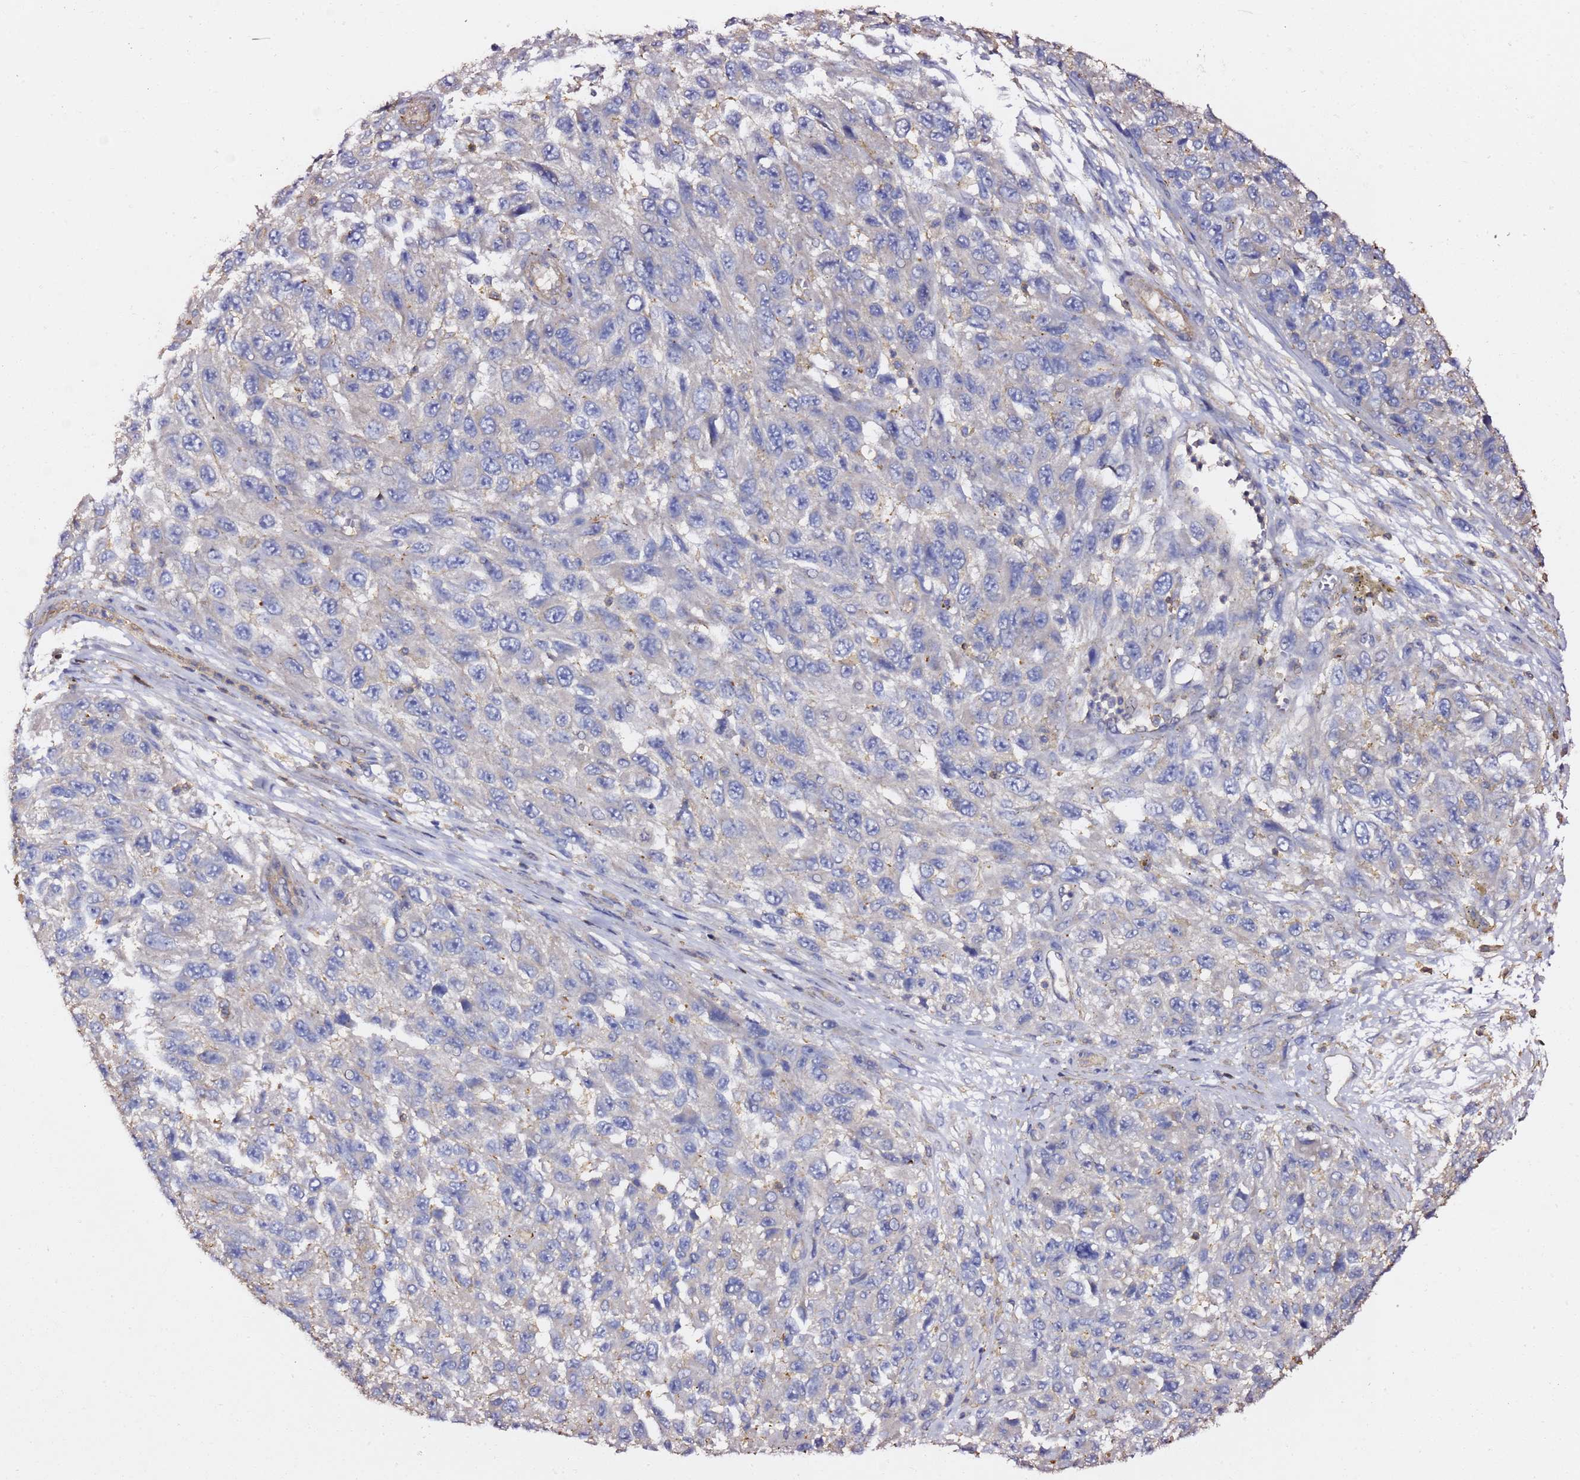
{"staining": {"intensity": "negative", "quantity": "none", "location": "none"}, "tissue": "melanoma", "cell_type": "Tumor cells", "image_type": "cancer", "snomed": [{"axis": "morphology", "description": "Normal tissue, NOS"}, {"axis": "morphology", "description": "Malignant melanoma, NOS"}, {"axis": "topography", "description": "Skin"}], "caption": "Tumor cells show no significant protein expression in melanoma. (Brightfield microscopy of DAB immunohistochemistry at high magnification).", "gene": "ZFP36L2", "patient": {"sex": "female", "age": 96}}